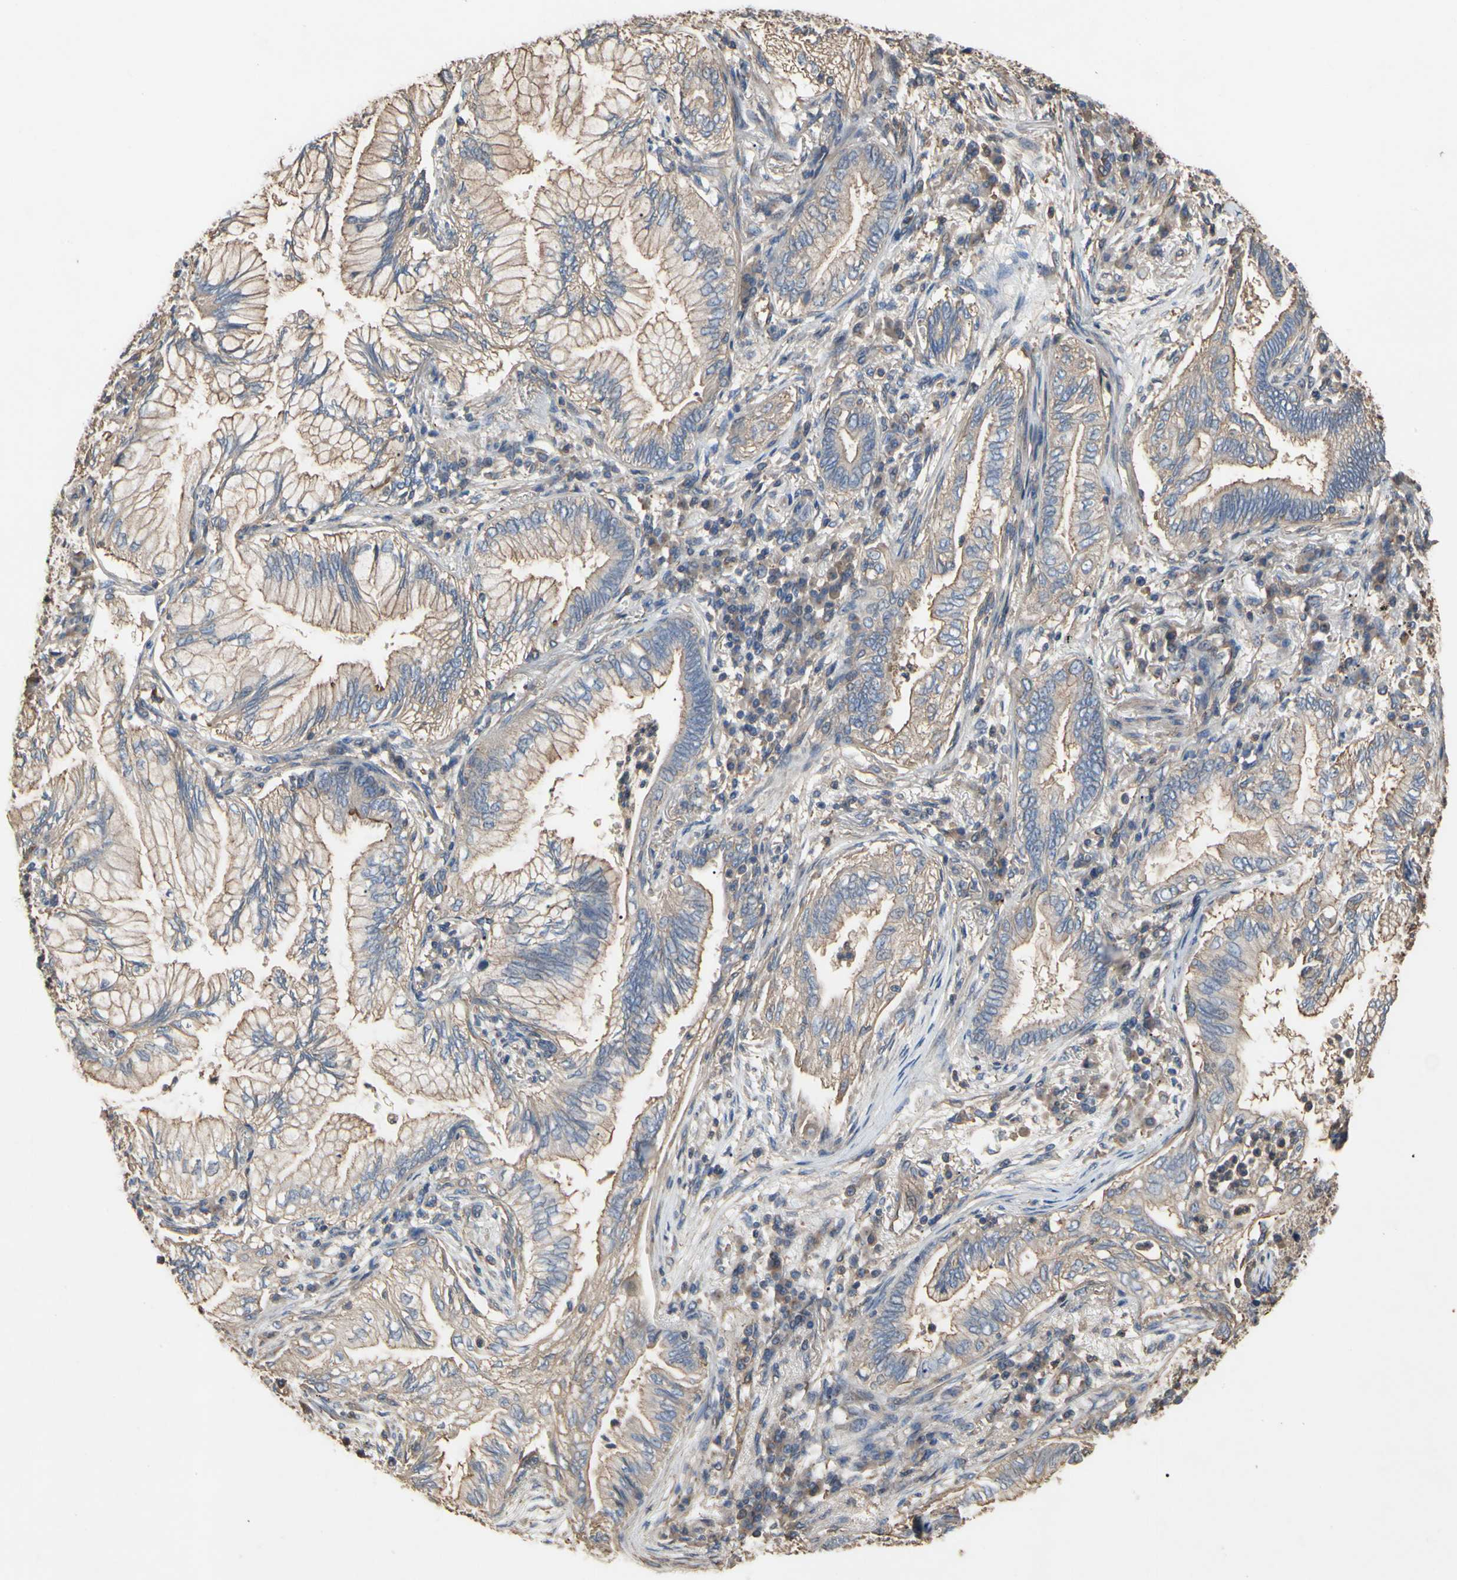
{"staining": {"intensity": "moderate", "quantity": ">75%", "location": "cytoplasmic/membranous"}, "tissue": "lung cancer", "cell_type": "Tumor cells", "image_type": "cancer", "snomed": [{"axis": "morphology", "description": "Normal tissue, NOS"}, {"axis": "morphology", "description": "Adenocarcinoma, NOS"}, {"axis": "topography", "description": "Bronchus"}, {"axis": "topography", "description": "Lung"}], "caption": "Adenocarcinoma (lung) was stained to show a protein in brown. There is medium levels of moderate cytoplasmic/membranous positivity in approximately >75% of tumor cells. (DAB IHC, brown staining for protein, blue staining for nuclei).", "gene": "PDZK1", "patient": {"sex": "female", "age": 70}}